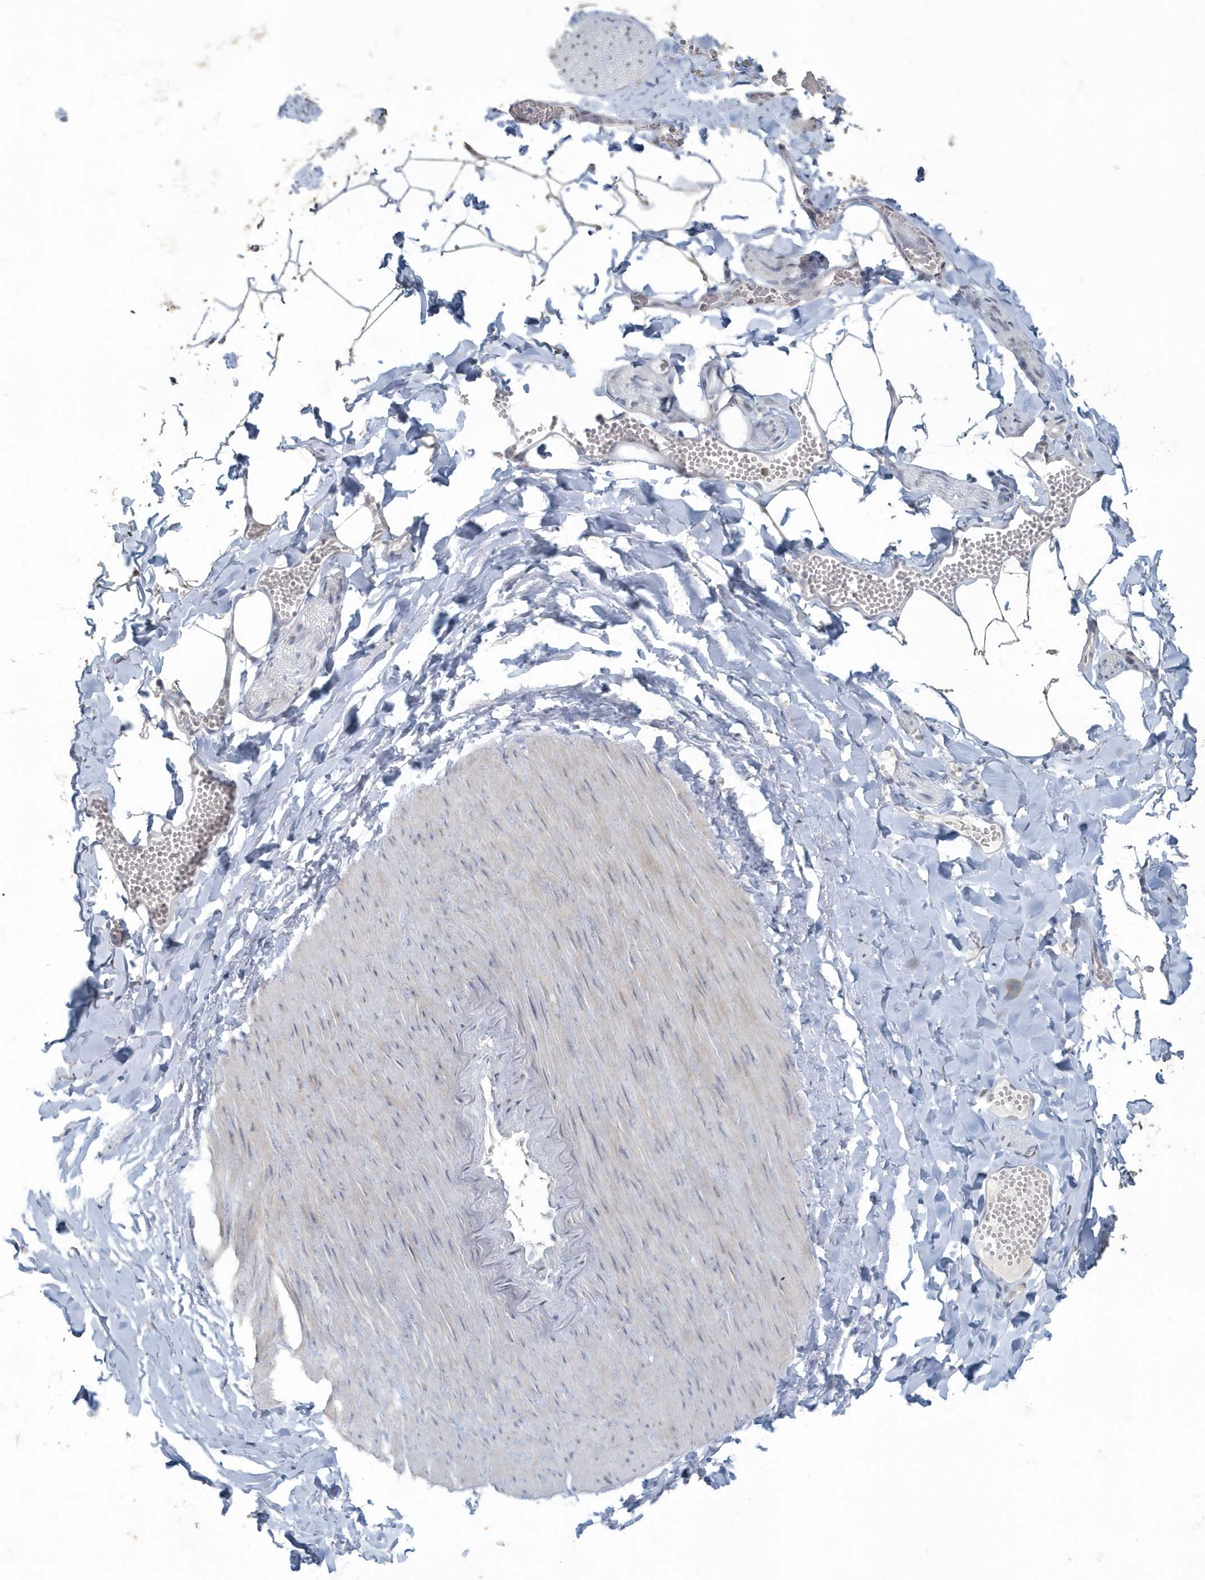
{"staining": {"intensity": "weak", "quantity": "25%-75%", "location": "cytoplasmic/membranous"}, "tissue": "adipose tissue", "cell_type": "Adipocytes", "image_type": "normal", "snomed": [{"axis": "morphology", "description": "Normal tissue, NOS"}, {"axis": "topography", "description": "Gallbladder"}, {"axis": "topography", "description": "Peripheral nerve tissue"}], "caption": "Immunohistochemistry (IHC) (DAB (3,3'-diaminobenzidine)) staining of unremarkable adipose tissue displays weak cytoplasmic/membranous protein expression in about 25%-75% of adipocytes.", "gene": "MYOT", "patient": {"sex": "male", "age": 38}}